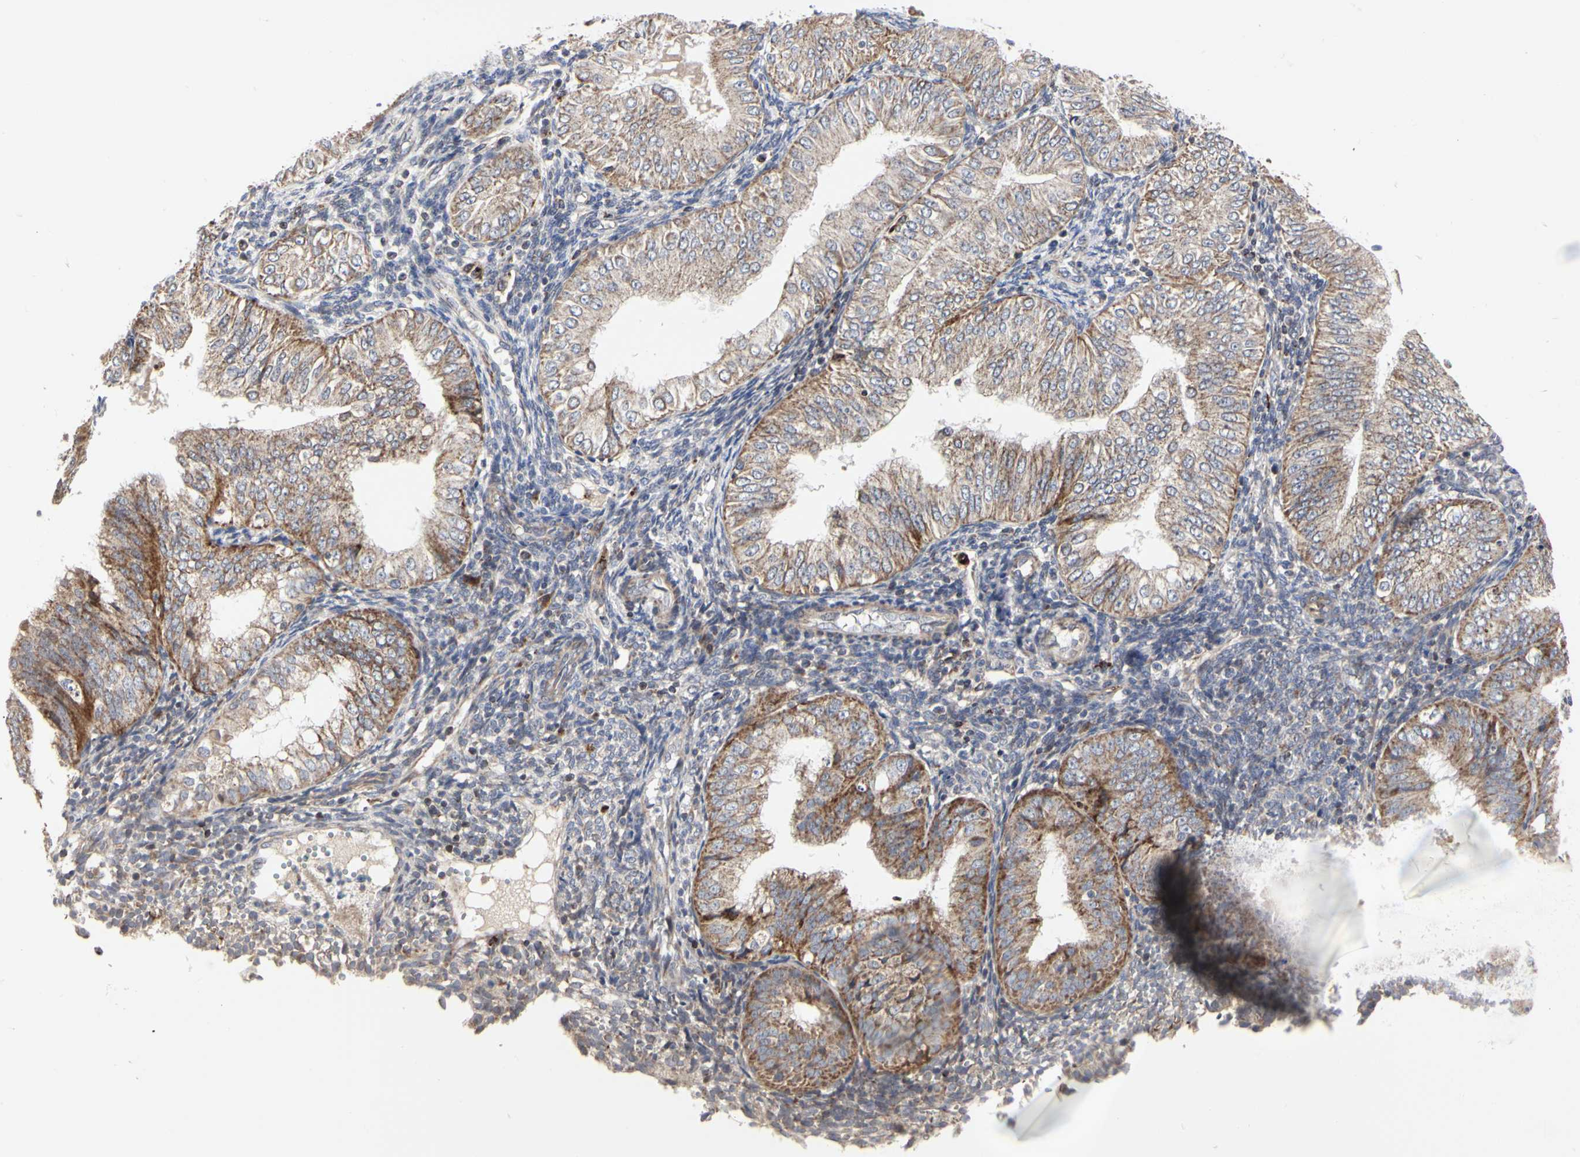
{"staining": {"intensity": "moderate", "quantity": ">75%", "location": "cytoplasmic/membranous"}, "tissue": "endometrial cancer", "cell_type": "Tumor cells", "image_type": "cancer", "snomed": [{"axis": "morphology", "description": "Normal tissue, NOS"}, {"axis": "morphology", "description": "Adenocarcinoma, NOS"}, {"axis": "topography", "description": "Endometrium"}], "caption": "Human endometrial cancer (adenocarcinoma) stained with a protein marker displays moderate staining in tumor cells.", "gene": "TSKU", "patient": {"sex": "female", "age": 53}}